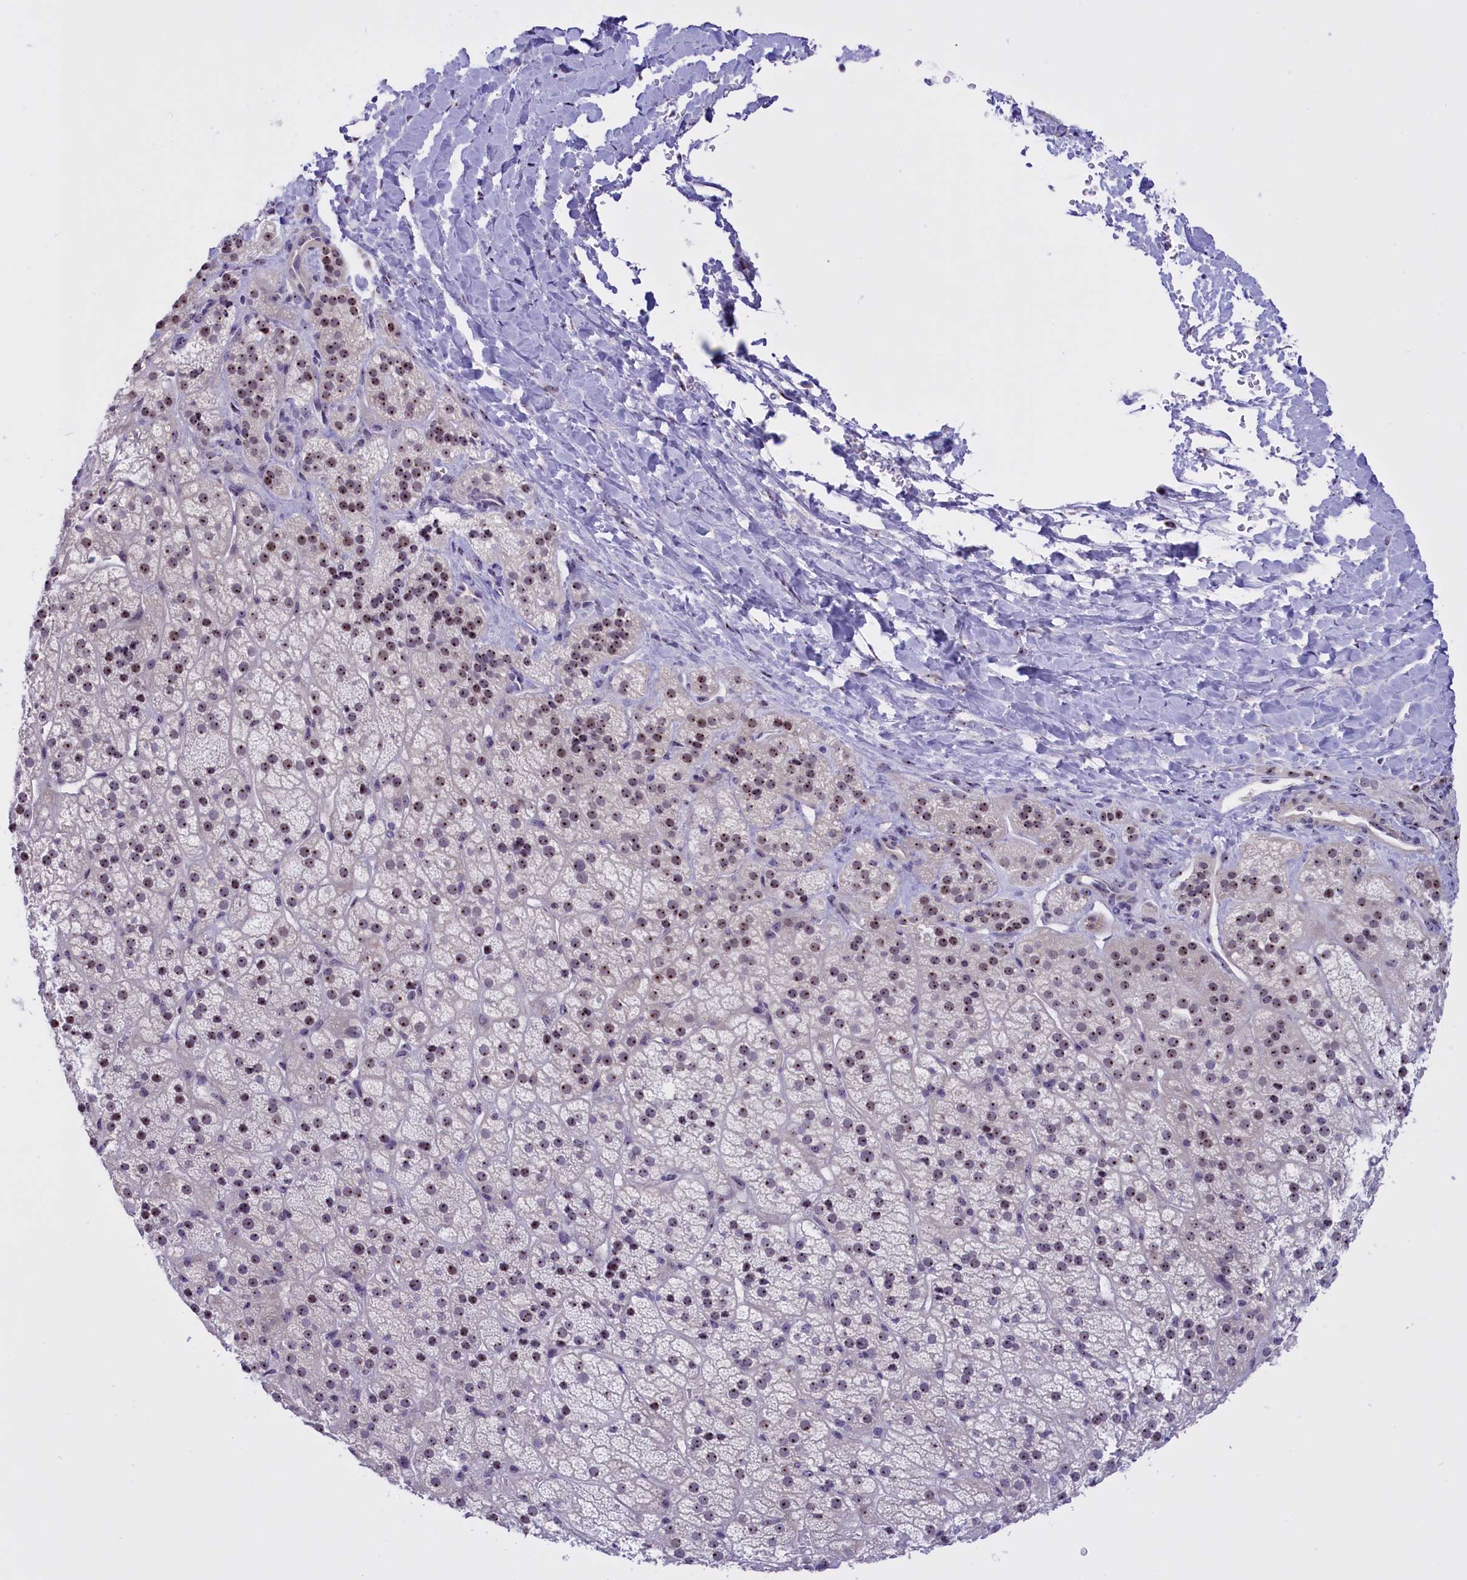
{"staining": {"intensity": "moderate", "quantity": "25%-75%", "location": "nuclear"}, "tissue": "adrenal gland", "cell_type": "Glandular cells", "image_type": "normal", "snomed": [{"axis": "morphology", "description": "Normal tissue, NOS"}, {"axis": "topography", "description": "Adrenal gland"}], "caption": "Immunohistochemical staining of benign adrenal gland reveals medium levels of moderate nuclear expression in about 25%-75% of glandular cells.", "gene": "TBL3", "patient": {"sex": "female", "age": 57}}